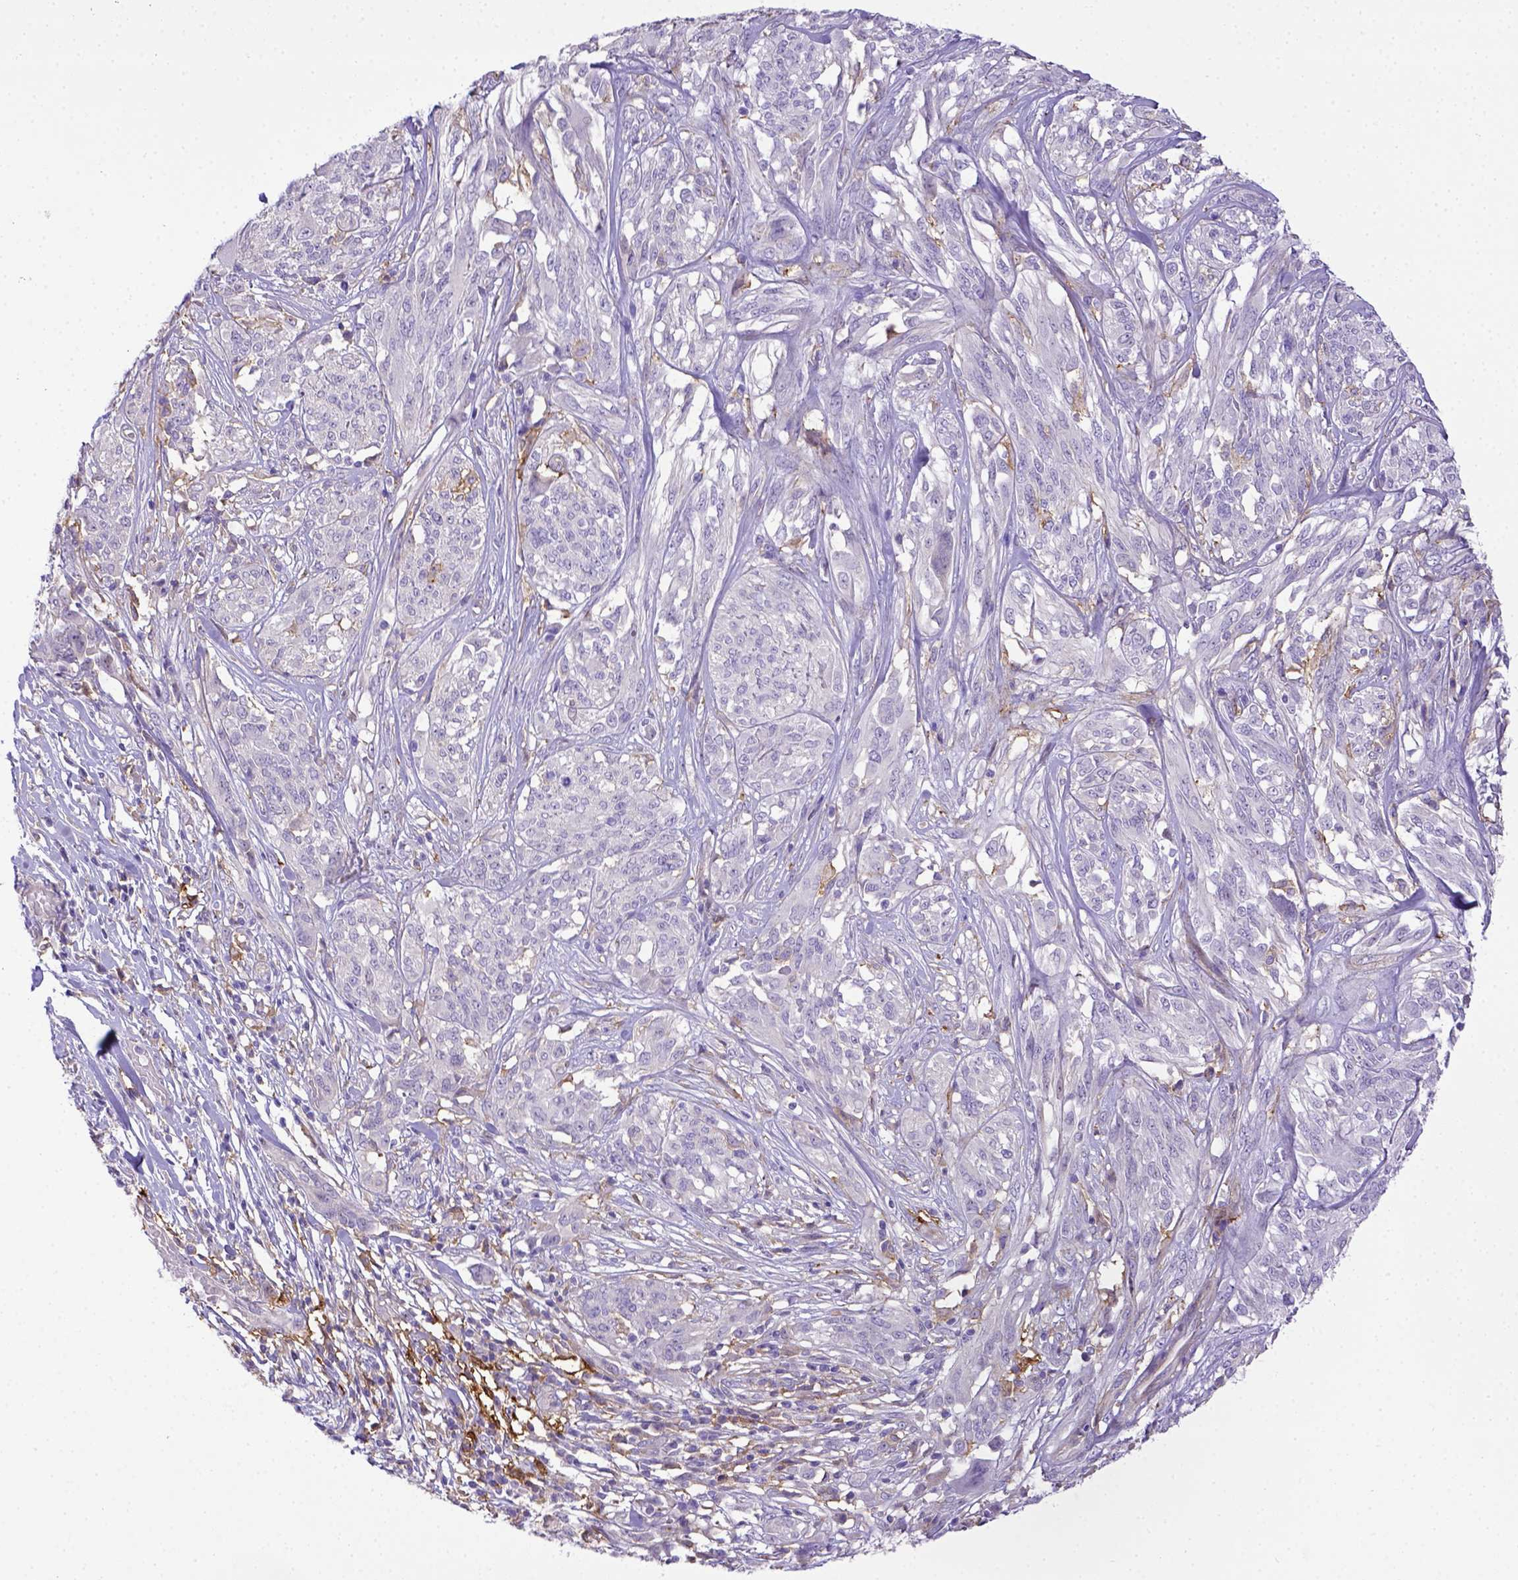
{"staining": {"intensity": "negative", "quantity": "none", "location": "none"}, "tissue": "melanoma", "cell_type": "Tumor cells", "image_type": "cancer", "snomed": [{"axis": "morphology", "description": "Malignant melanoma, NOS"}, {"axis": "topography", "description": "Skin"}], "caption": "Melanoma stained for a protein using immunohistochemistry (IHC) reveals no positivity tumor cells.", "gene": "CD40", "patient": {"sex": "female", "age": 91}}